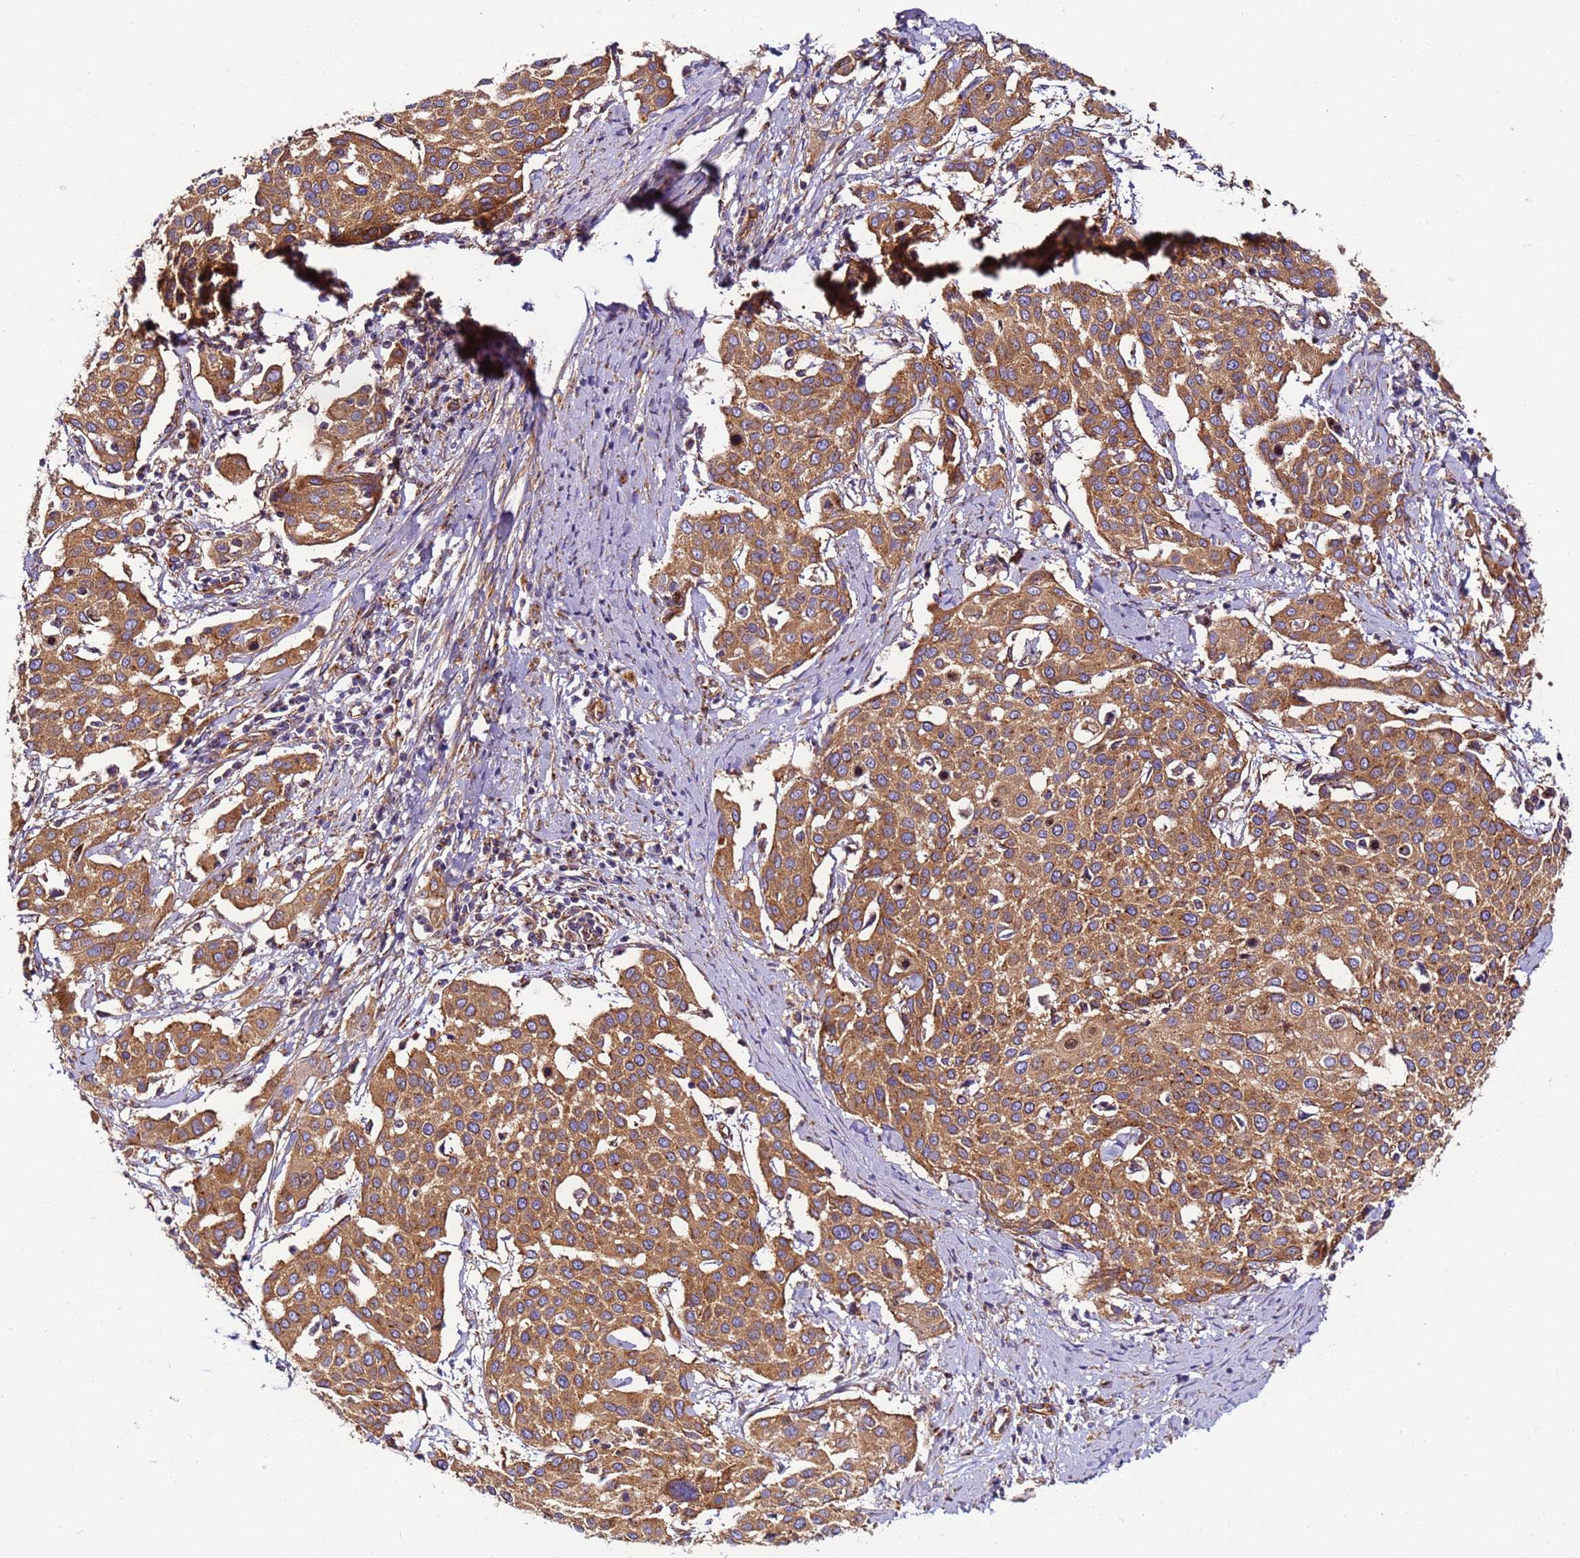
{"staining": {"intensity": "moderate", "quantity": ">75%", "location": "cytoplasmic/membranous"}, "tissue": "cervical cancer", "cell_type": "Tumor cells", "image_type": "cancer", "snomed": [{"axis": "morphology", "description": "Squamous cell carcinoma, NOS"}, {"axis": "topography", "description": "Cervix"}], "caption": "Cervical cancer (squamous cell carcinoma) stained for a protein reveals moderate cytoplasmic/membranous positivity in tumor cells.", "gene": "DYNC1I2", "patient": {"sex": "female", "age": 44}}